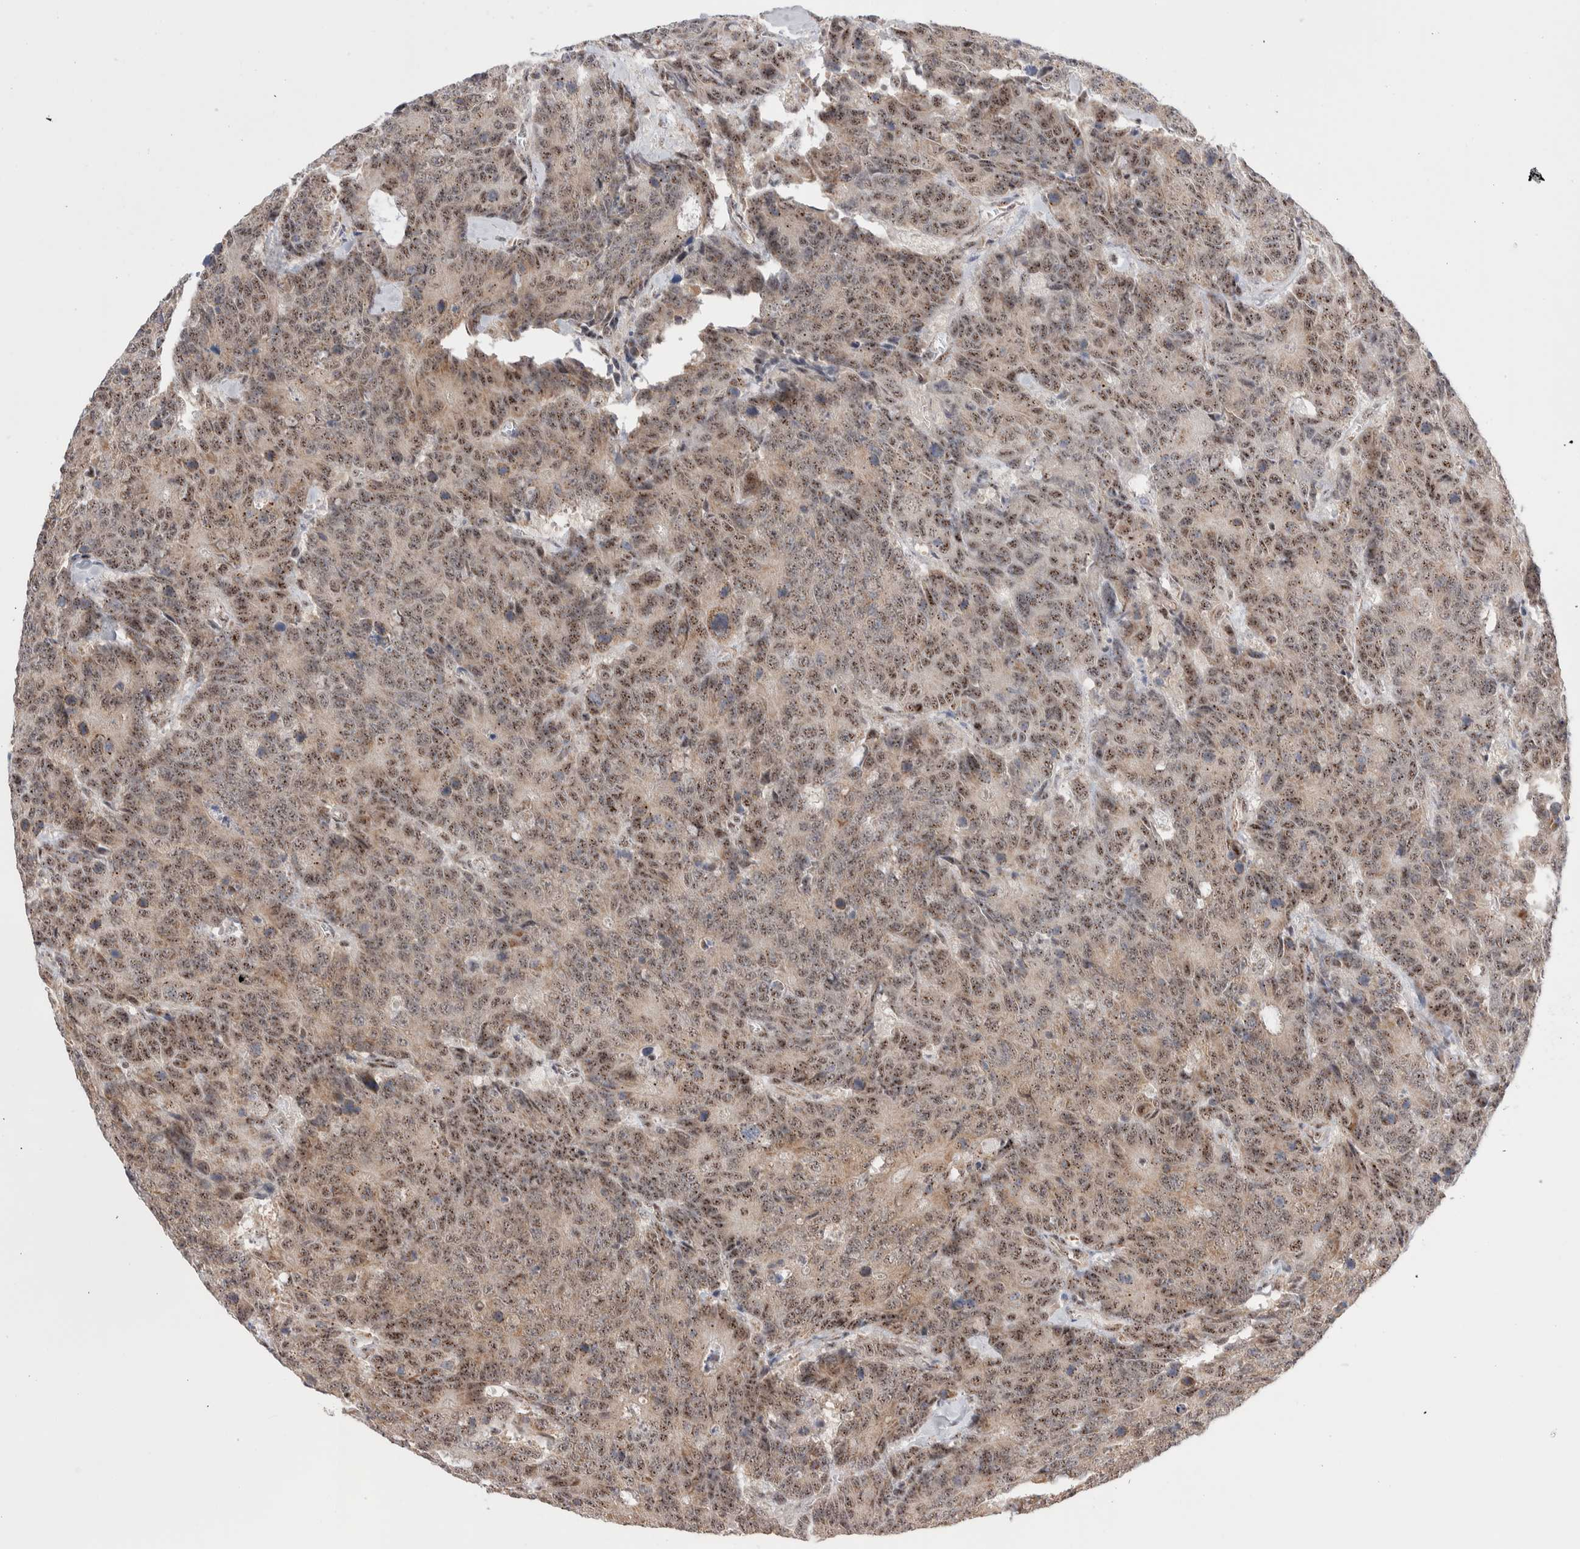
{"staining": {"intensity": "moderate", "quantity": ">75%", "location": "cytoplasmic/membranous,nuclear"}, "tissue": "colorectal cancer", "cell_type": "Tumor cells", "image_type": "cancer", "snomed": [{"axis": "morphology", "description": "Adenocarcinoma, NOS"}, {"axis": "topography", "description": "Colon"}], "caption": "An IHC micrograph of neoplastic tissue is shown. Protein staining in brown labels moderate cytoplasmic/membranous and nuclear positivity in colorectal cancer (adenocarcinoma) within tumor cells.", "gene": "ZNF695", "patient": {"sex": "female", "age": 86}}